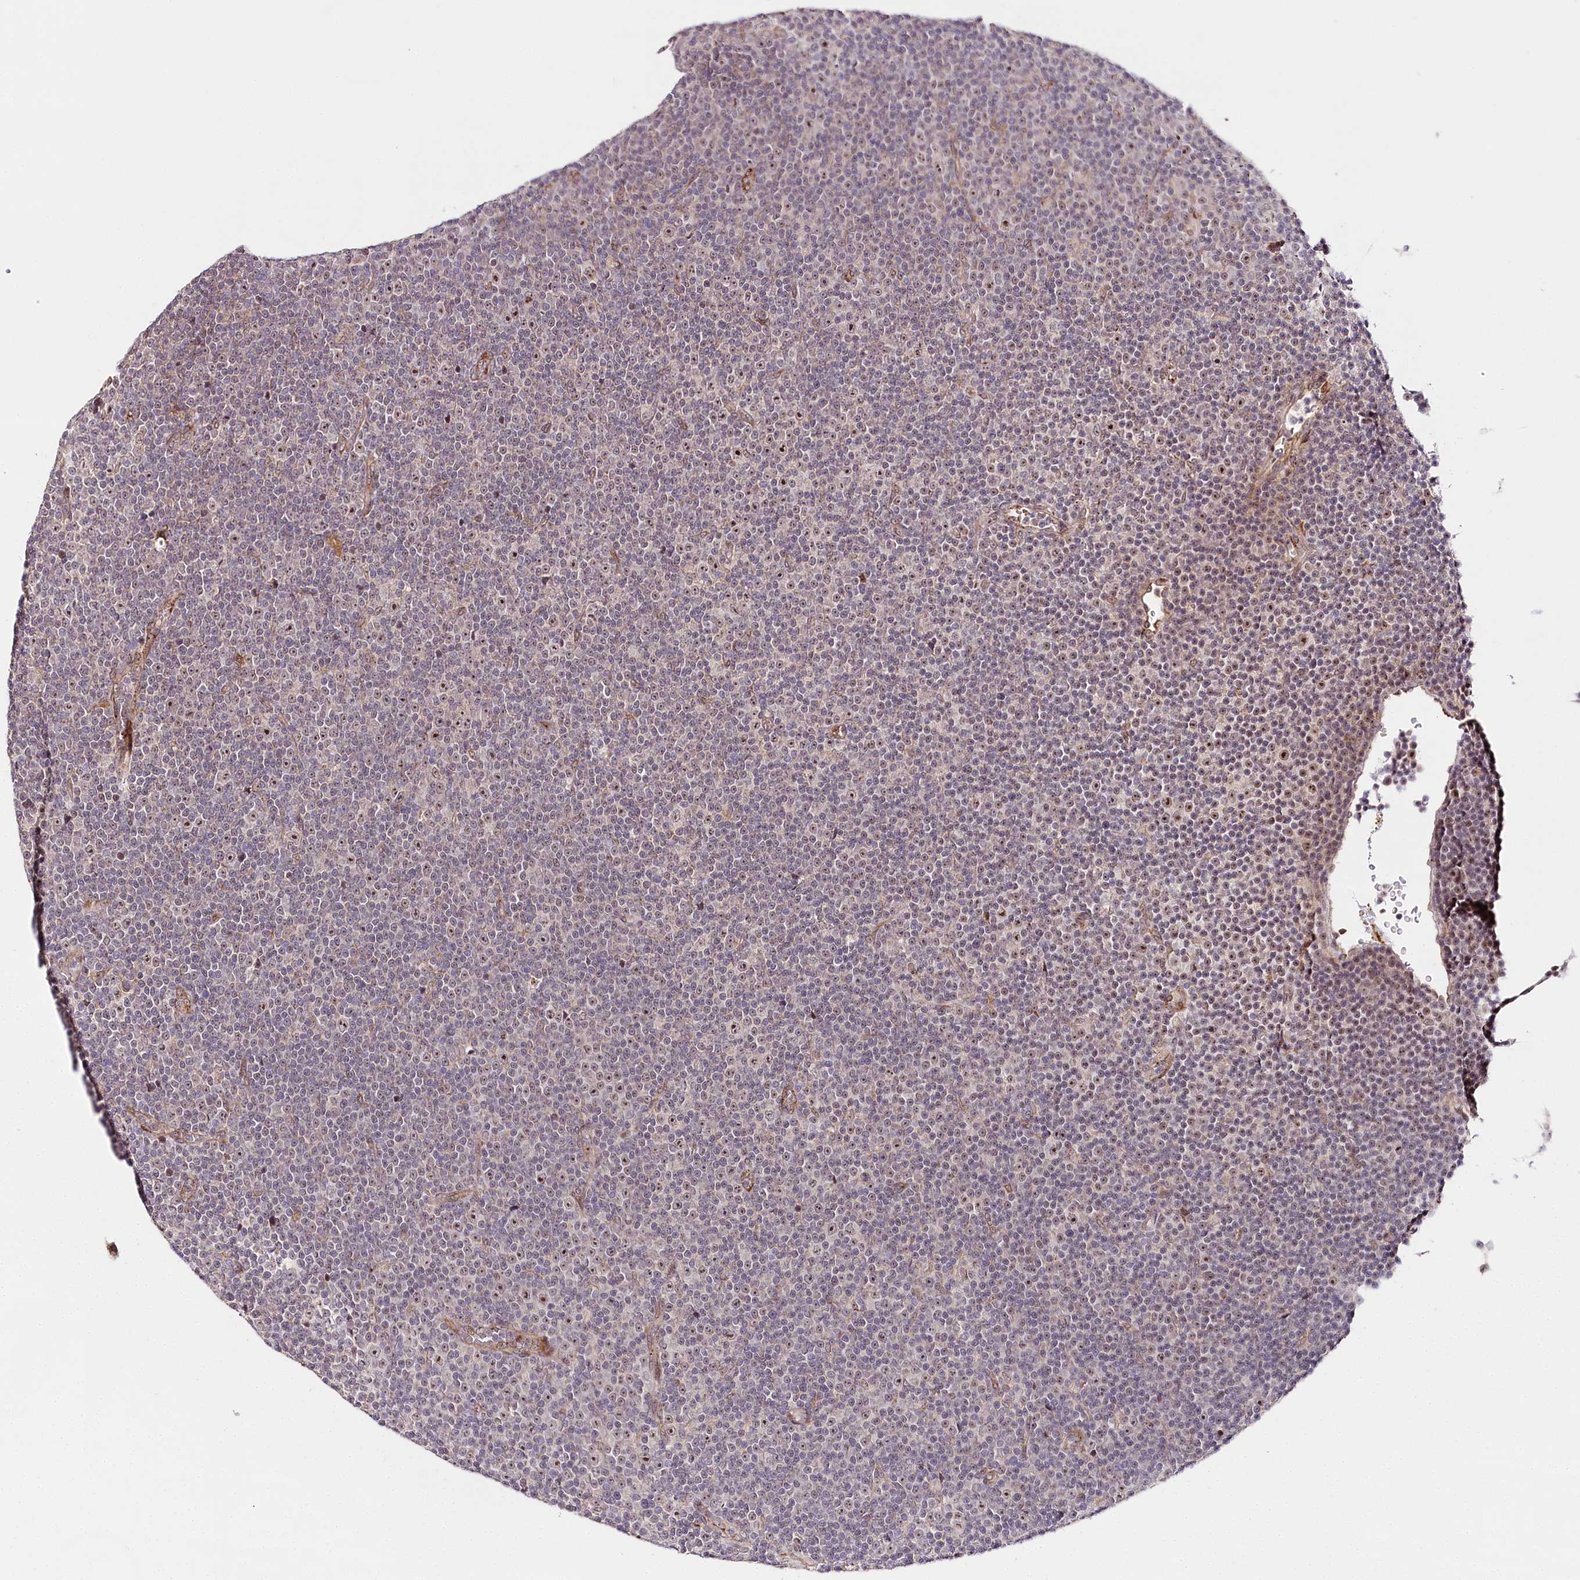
{"staining": {"intensity": "moderate", "quantity": "<25%", "location": "nuclear"}, "tissue": "lymphoma", "cell_type": "Tumor cells", "image_type": "cancer", "snomed": [{"axis": "morphology", "description": "Malignant lymphoma, non-Hodgkin's type, Low grade"}, {"axis": "topography", "description": "Lymph node"}], "caption": "Immunohistochemical staining of malignant lymphoma, non-Hodgkin's type (low-grade) displays low levels of moderate nuclear staining in about <25% of tumor cells.", "gene": "WDR36", "patient": {"sex": "female", "age": 67}}